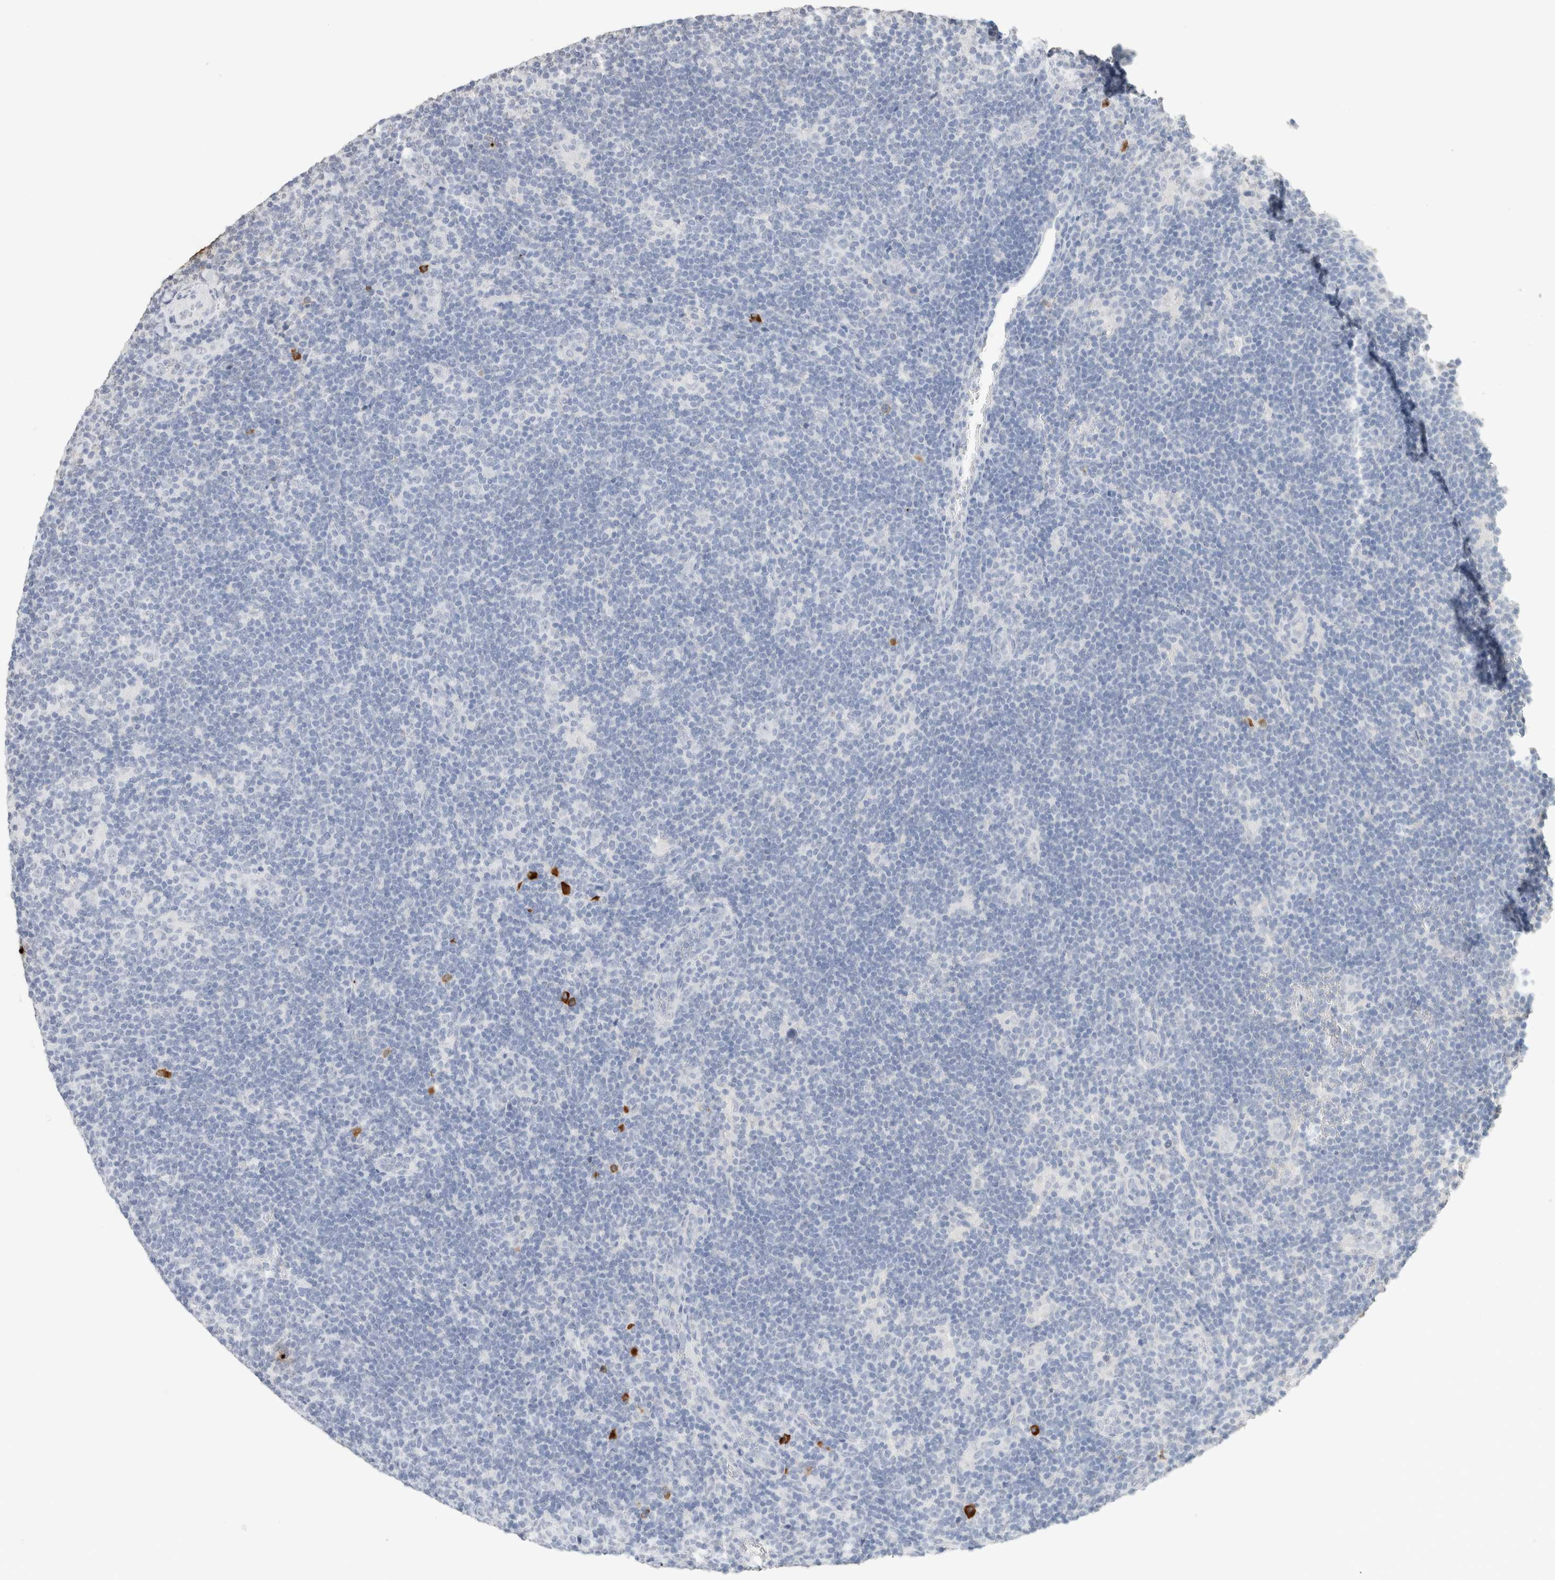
{"staining": {"intensity": "negative", "quantity": "none", "location": "none"}, "tissue": "lymphoma", "cell_type": "Tumor cells", "image_type": "cancer", "snomed": [{"axis": "morphology", "description": "Hodgkin's disease, NOS"}, {"axis": "topography", "description": "Lymph node"}], "caption": "Hodgkin's disease was stained to show a protein in brown. There is no significant expression in tumor cells. (DAB (3,3'-diaminobenzidine) immunohistochemistry (IHC) visualized using brightfield microscopy, high magnification).", "gene": "CD80", "patient": {"sex": "female", "age": 57}}